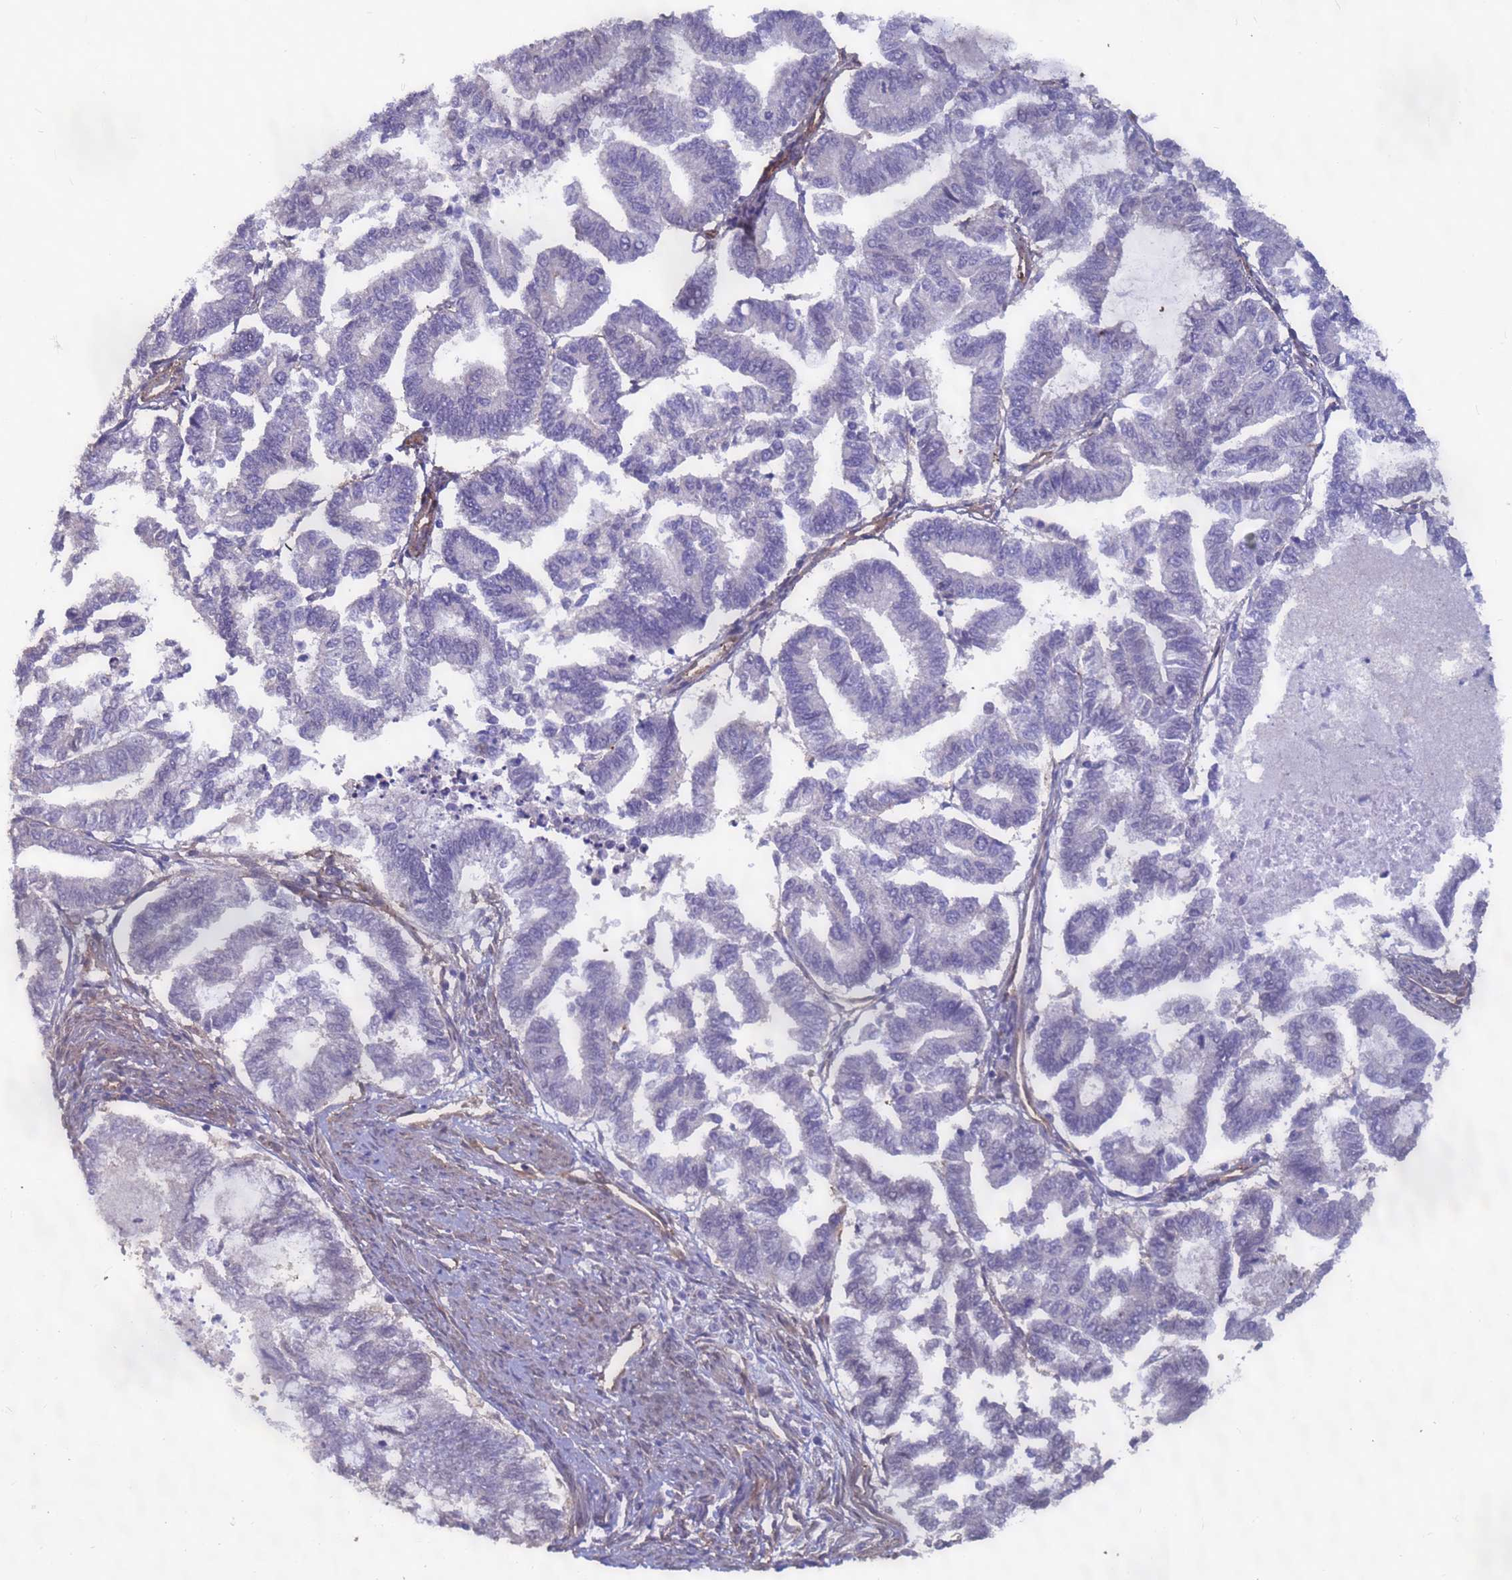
{"staining": {"intensity": "negative", "quantity": "none", "location": "none"}, "tissue": "endometrial cancer", "cell_type": "Tumor cells", "image_type": "cancer", "snomed": [{"axis": "morphology", "description": "Adenocarcinoma, NOS"}, {"axis": "topography", "description": "Endometrium"}], "caption": "The micrograph shows no significant expression in tumor cells of endometrial cancer.", "gene": "EHD2", "patient": {"sex": "female", "age": 79}}